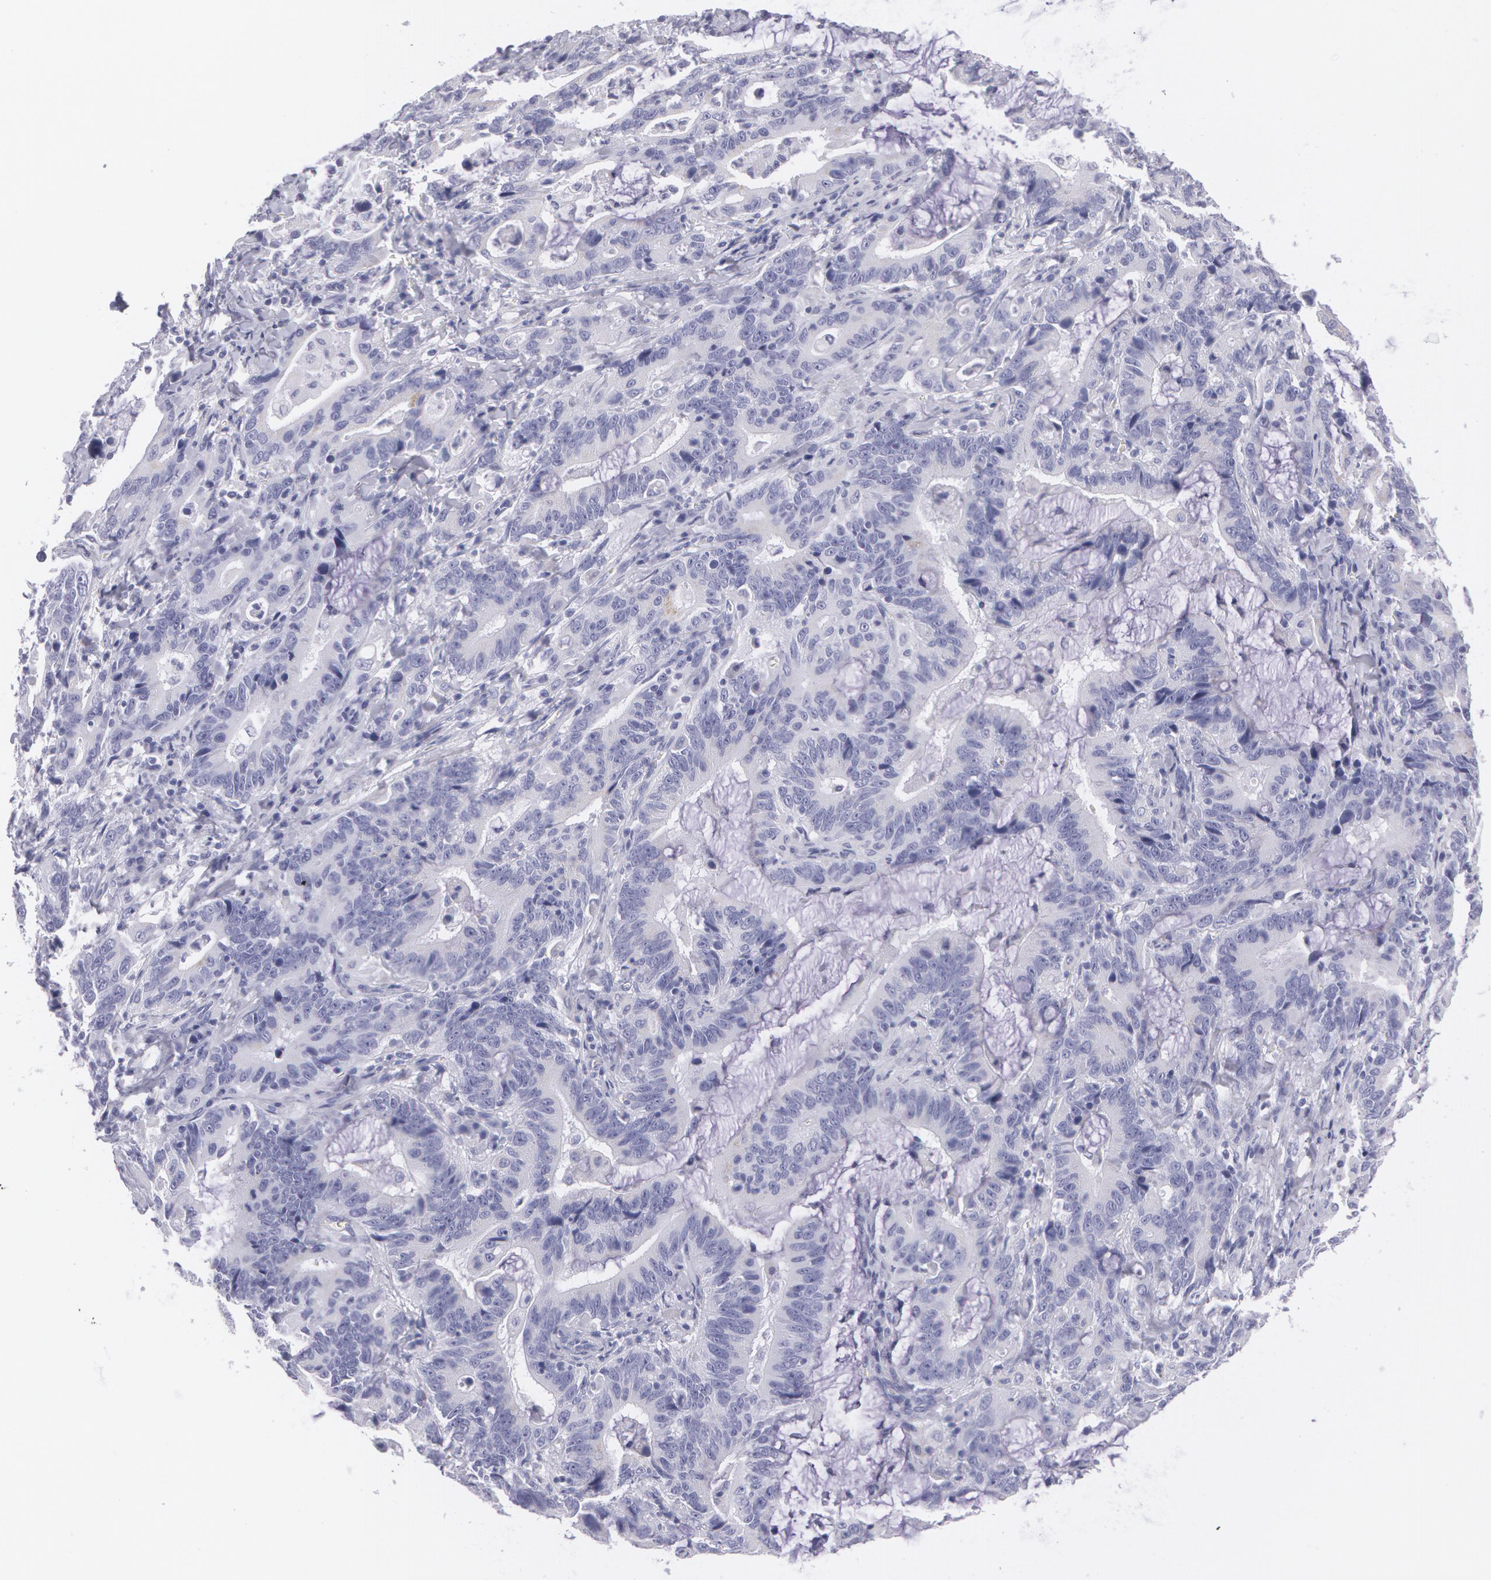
{"staining": {"intensity": "negative", "quantity": "none", "location": "none"}, "tissue": "stomach cancer", "cell_type": "Tumor cells", "image_type": "cancer", "snomed": [{"axis": "morphology", "description": "Adenocarcinoma, NOS"}, {"axis": "topography", "description": "Stomach, upper"}], "caption": "DAB (3,3'-diaminobenzidine) immunohistochemical staining of stomach cancer demonstrates no significant positivity in tumor cells.", "gene": "AMACR", "patient": {"sex": "male", "age": 63}}